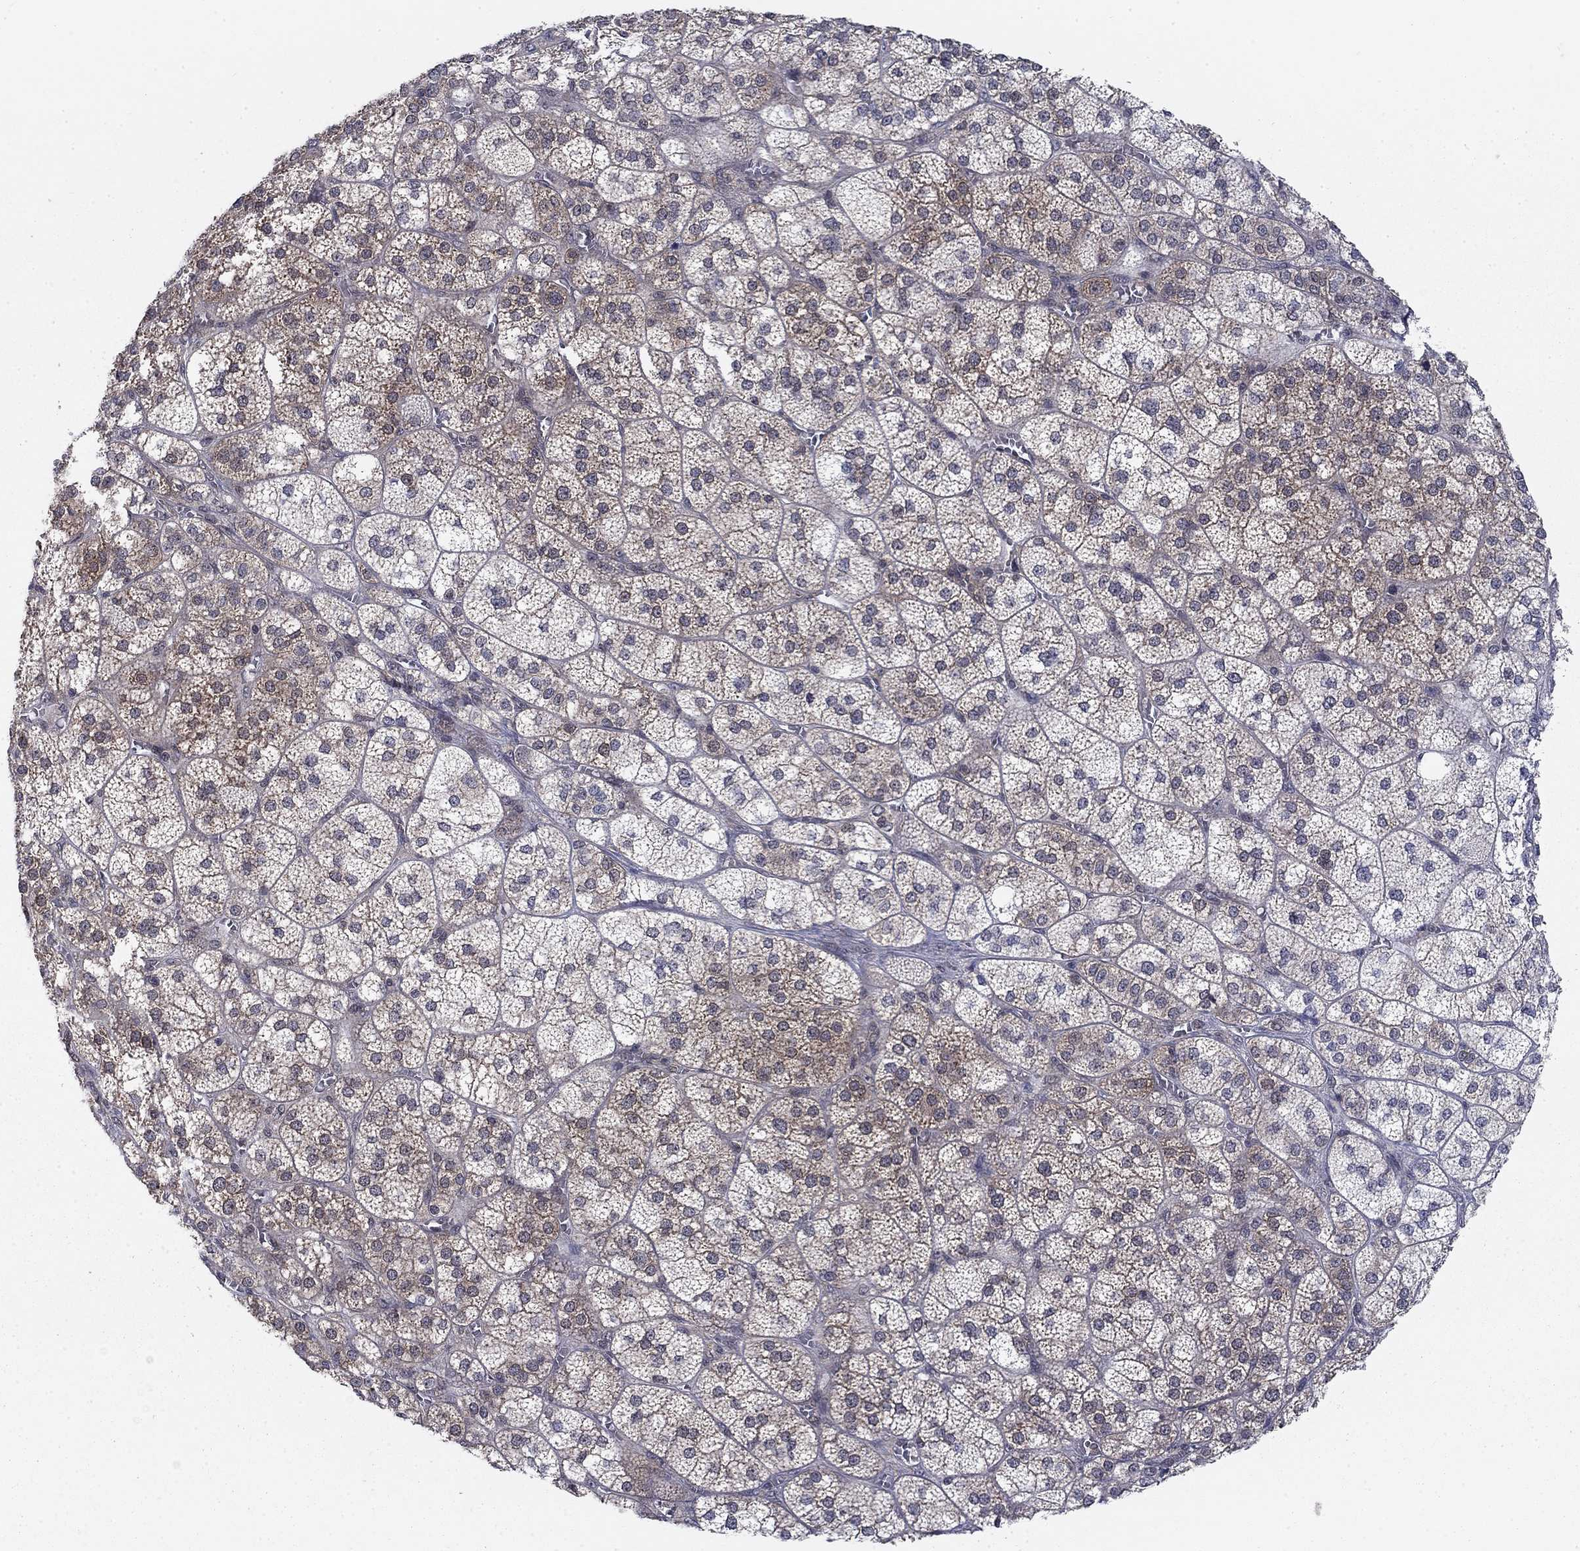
{"staining": {"intensity": "moderate", "quantity": "25%-75%", "location": "cytoplasmic/membranous"}, "tissue": "adrenal gland", "cell_type": "Glandular cells", "image_type": "normal", "snomed": [{"axis": "morphology", "description": "Normal tissue, NOS"}, {"axis": "topography", "description": "Adrenal gland"}], "caption": "Glandular cells exhibit medium levels of moderate cytoplasmic/membranous staining in approximately 25%-75% of cells in unremarkable human adrenal gland.", "gene": "DNAJA1", "patient": {"sex": "female", "age": 60}}